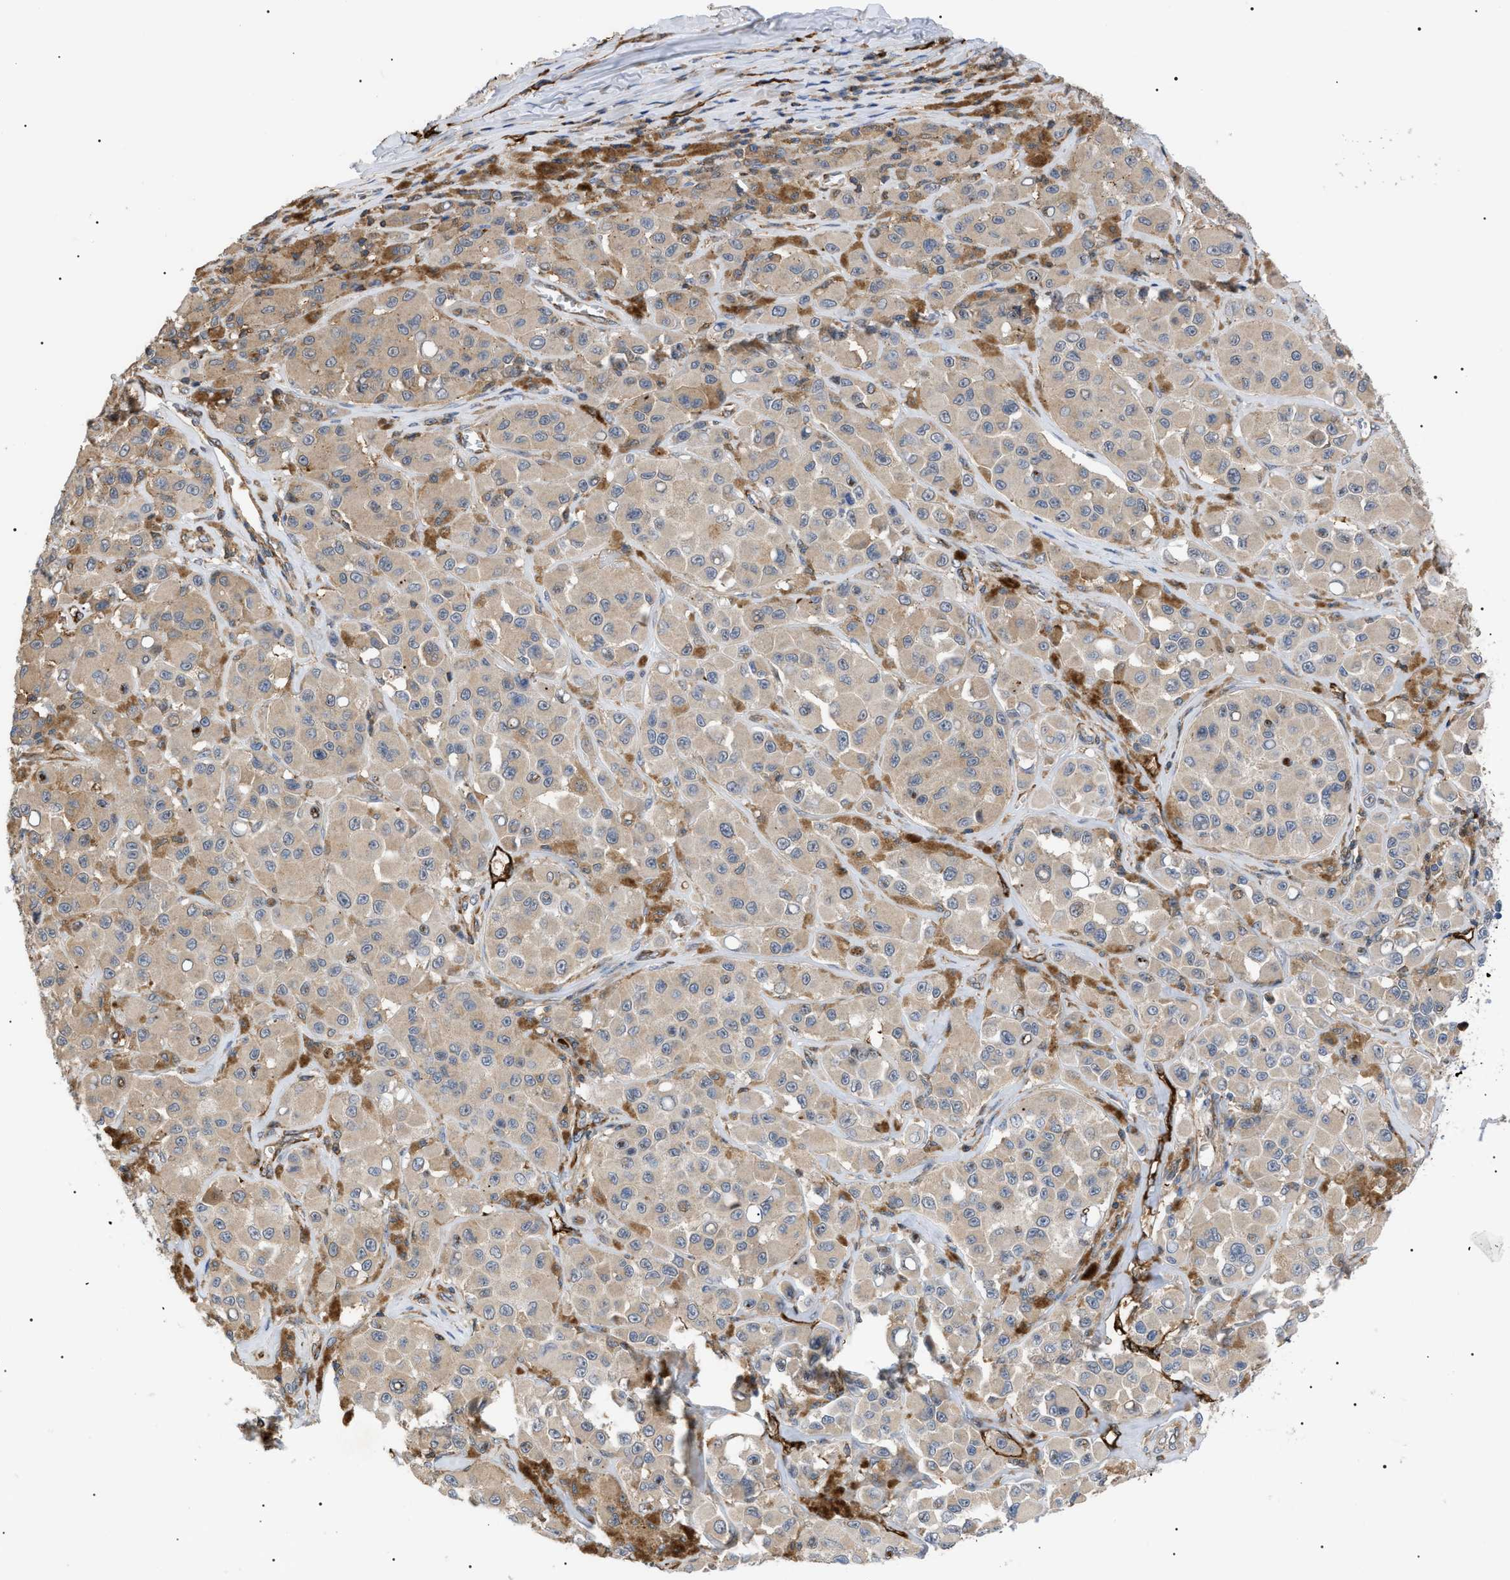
{"staining": {"intensity": "weak", "quantity": ">75%", "location": "cytoplasmic/membranous"}, "tissue": "melanoma", "cell_type": "Tumor cells", "image_type": "cancer", "snomed": [{"axis": "morphology", "description": "Malignant melanoma, NOS"}, {"axis": "topography", "description": "Skin"}], "caption": "Immunohistochemical staining of human melanoma demonstrates weak cytoplasmic/membranous protein expression in approximately >75% of tumor cells.", "gene": "TMTC4", "patient": {"sex": "male", "age": 84}}